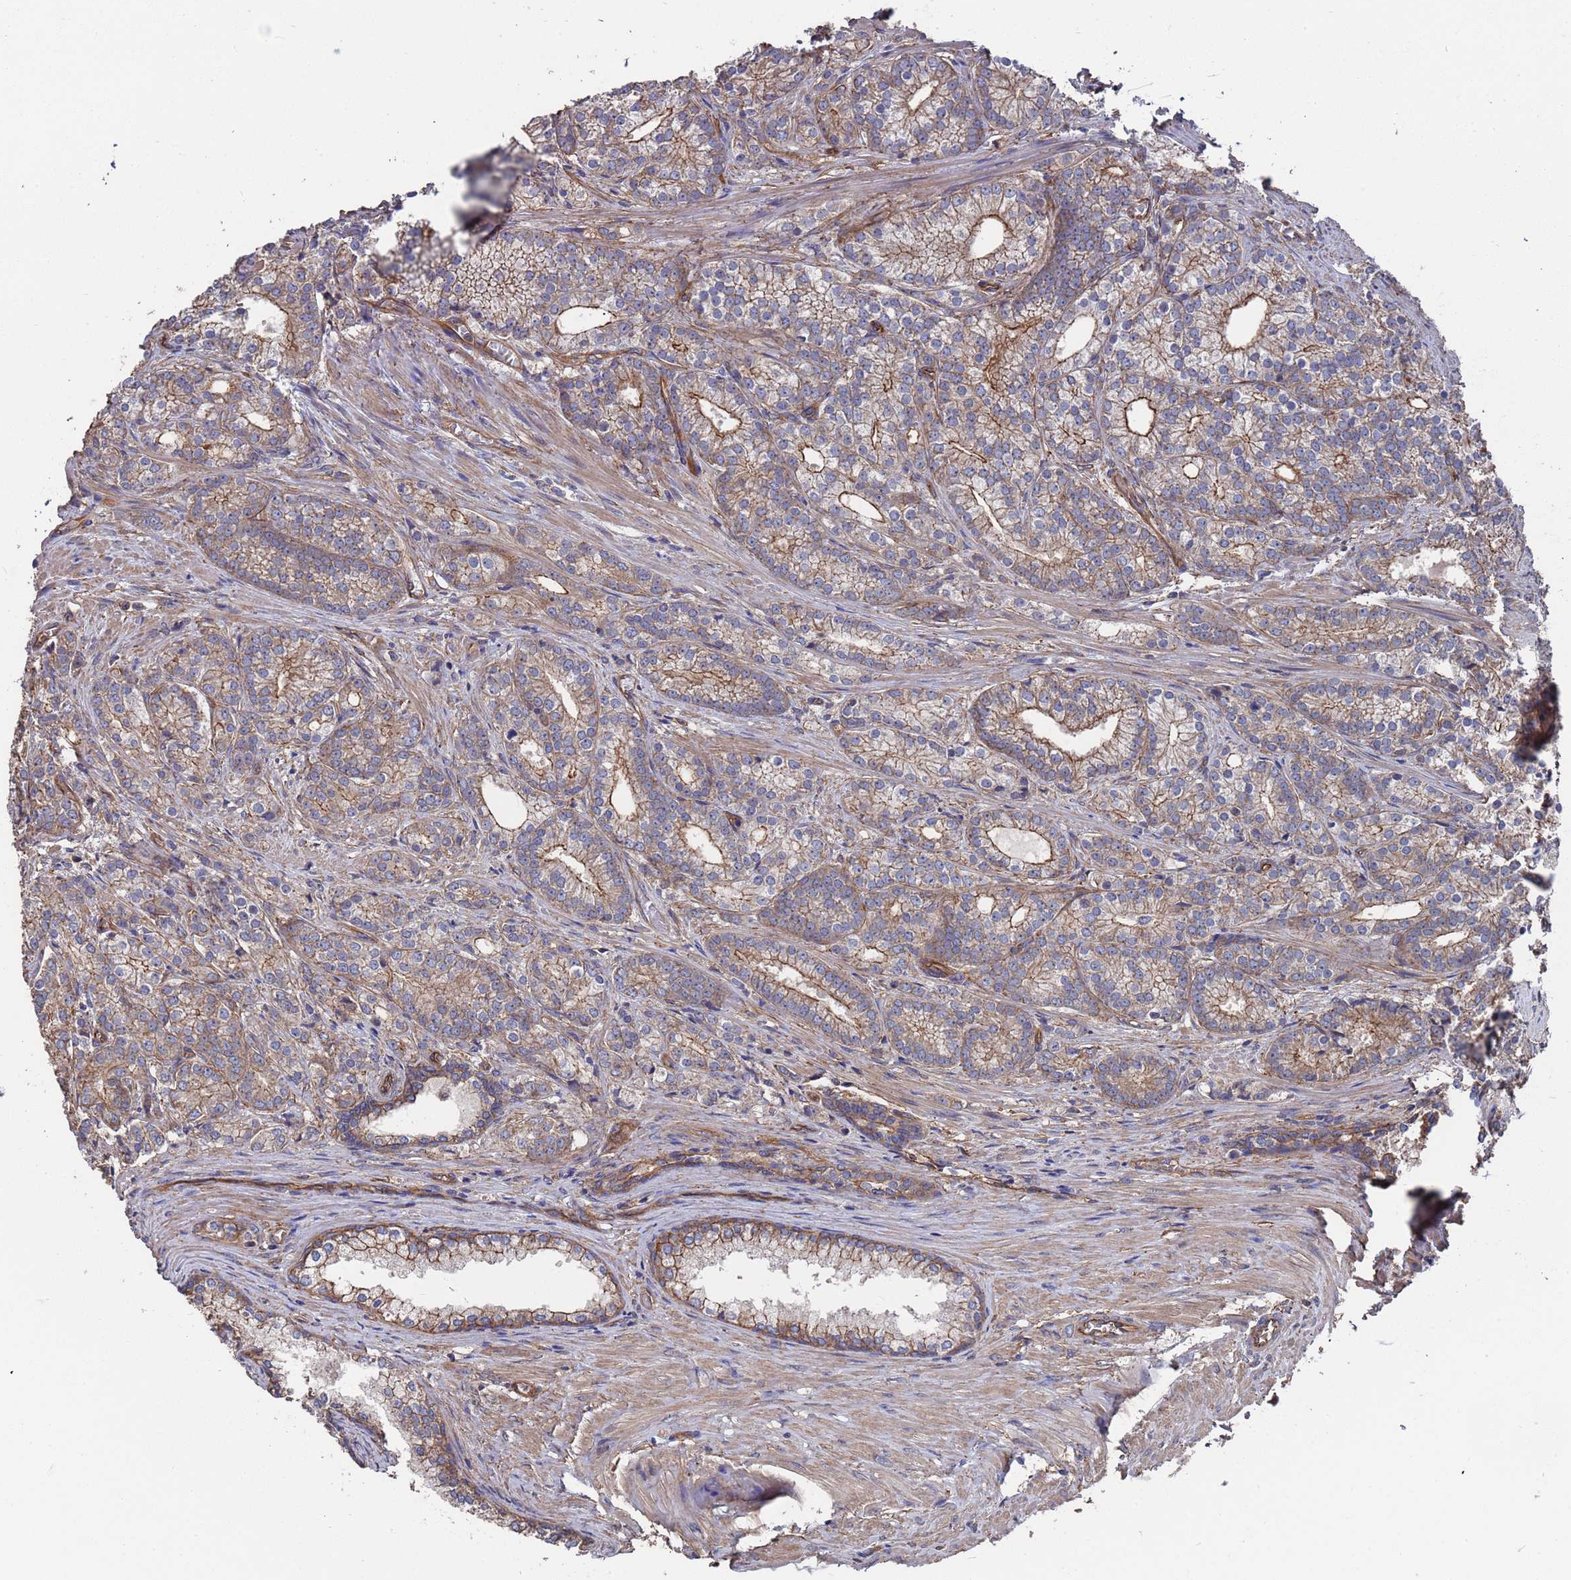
{"staining": {"intensity": "moderate", "quantity": "25%-75%", "location": "cytoplasmic/membranous"}, "tissue": "prostate cancer", "cell_type": "Tumor cells", "image_type": "cancer", "snomed": [{"axis": "morphology", "description": "Adenocarcinoma, Low grade"}, {"axis": "topography", "description": "Prostate"}], "caption": "The image shows staining of prostate low-grade adenocarcinoma, revealing moderate cytoplasmic/membranous protein expression (brown color) within tumor cells.", "gene": "NDUFAF6", "patient": {"sex": "male", "age": 71}}